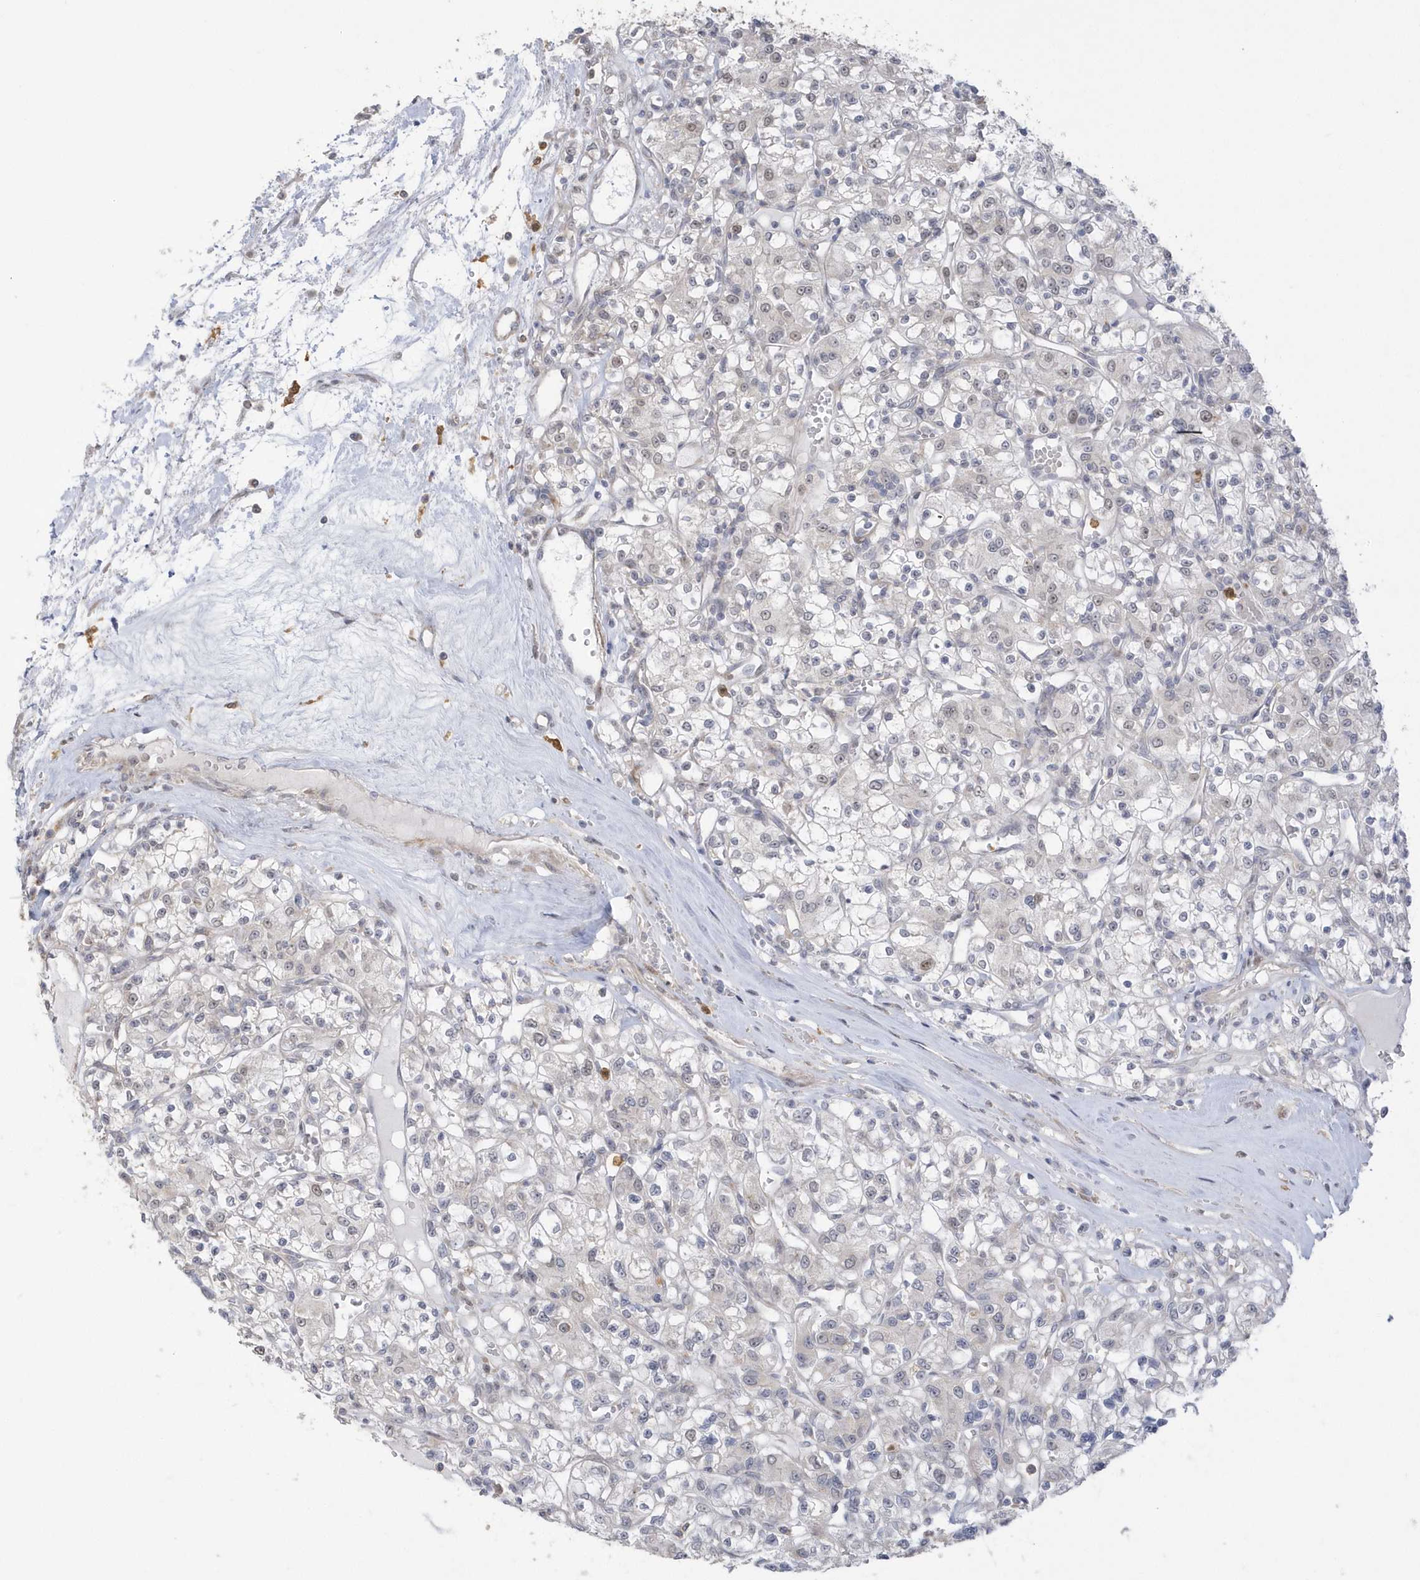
{"staining": {"intensity": "negative", "quantity": "none", "location": "none"}, "tissue": "renal cancer", "cell_type": "Tumor cells", "image_type": "cancer", "snomed": [{"axis": "morphology", "description": "Adenocarcinoma, NOS"}, {"axis": "topography", "description": "Kidney"}], "caption": "Immunohistochemistry image of neoplastic tissue: human renal cancer stained with DAB (3,3'-diaminobenzidine) shows no significant protein staining in tumor cells. (Brightfield microscopy of DAB (3,3'-diaminobenzidine) IHC at high magnification).", "gene": "NAF1", "patient": {"sex": "female", "age": 59}}